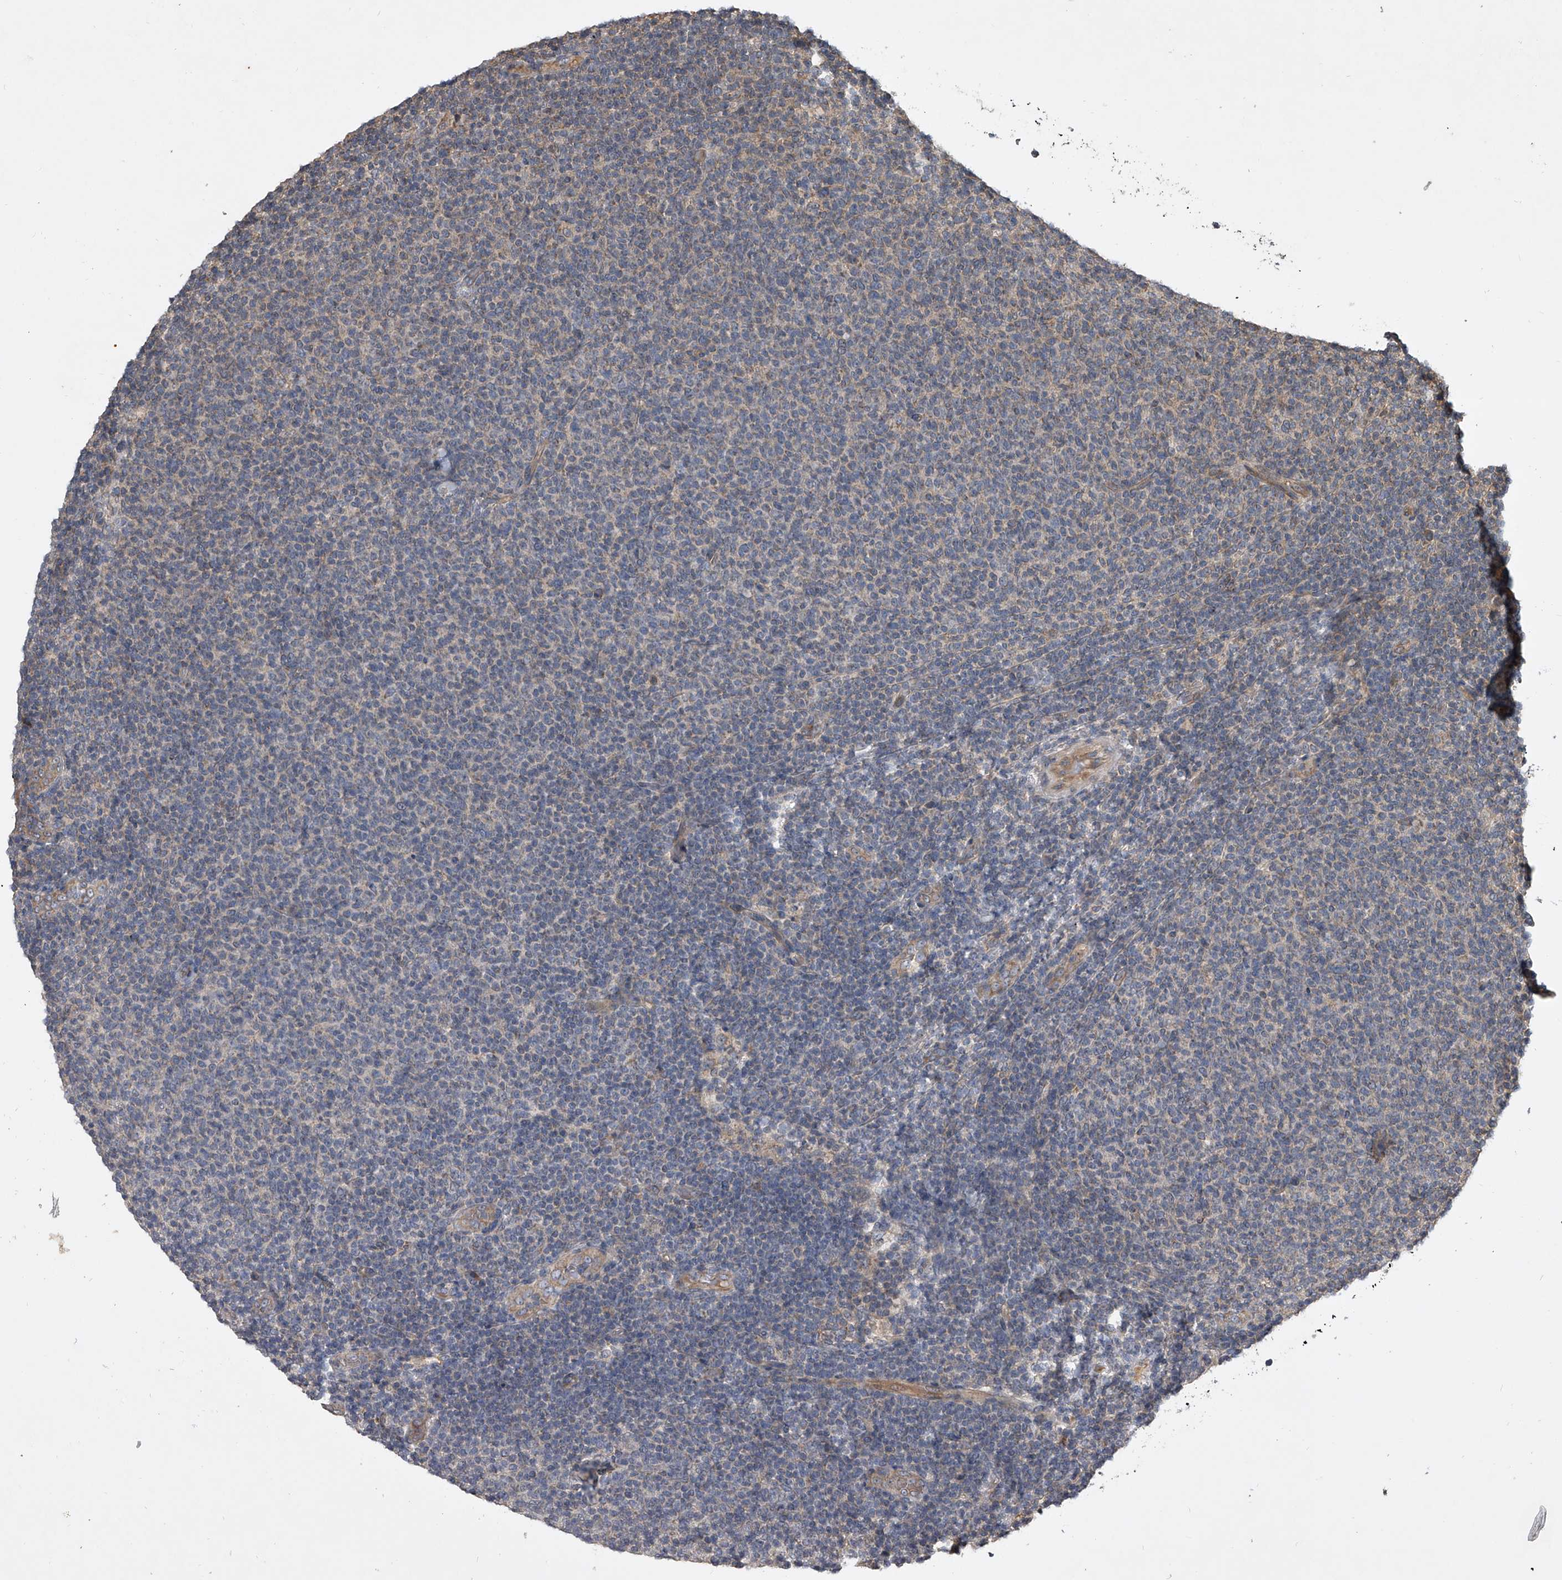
{"staining": {"intensity": "negative", "quantity": "none", "location": "none"}, "tissue": "lymphoma", "cell_type": "Tumor cells", "image_type": "cancer", "snomed": [{"axis": "morphology", "description": "Malignant lymphoma, non-Hodgkin's type, Low grade"}, {"axis": "topography", "description": "Lymph node"}], "caption": "Tumor cells show no significant protein staining in malignant lymphoma, non-Hodgkin's type (low-grade).", "gene": "NFS1", "patient": {"sex": "male", "age": 66}}